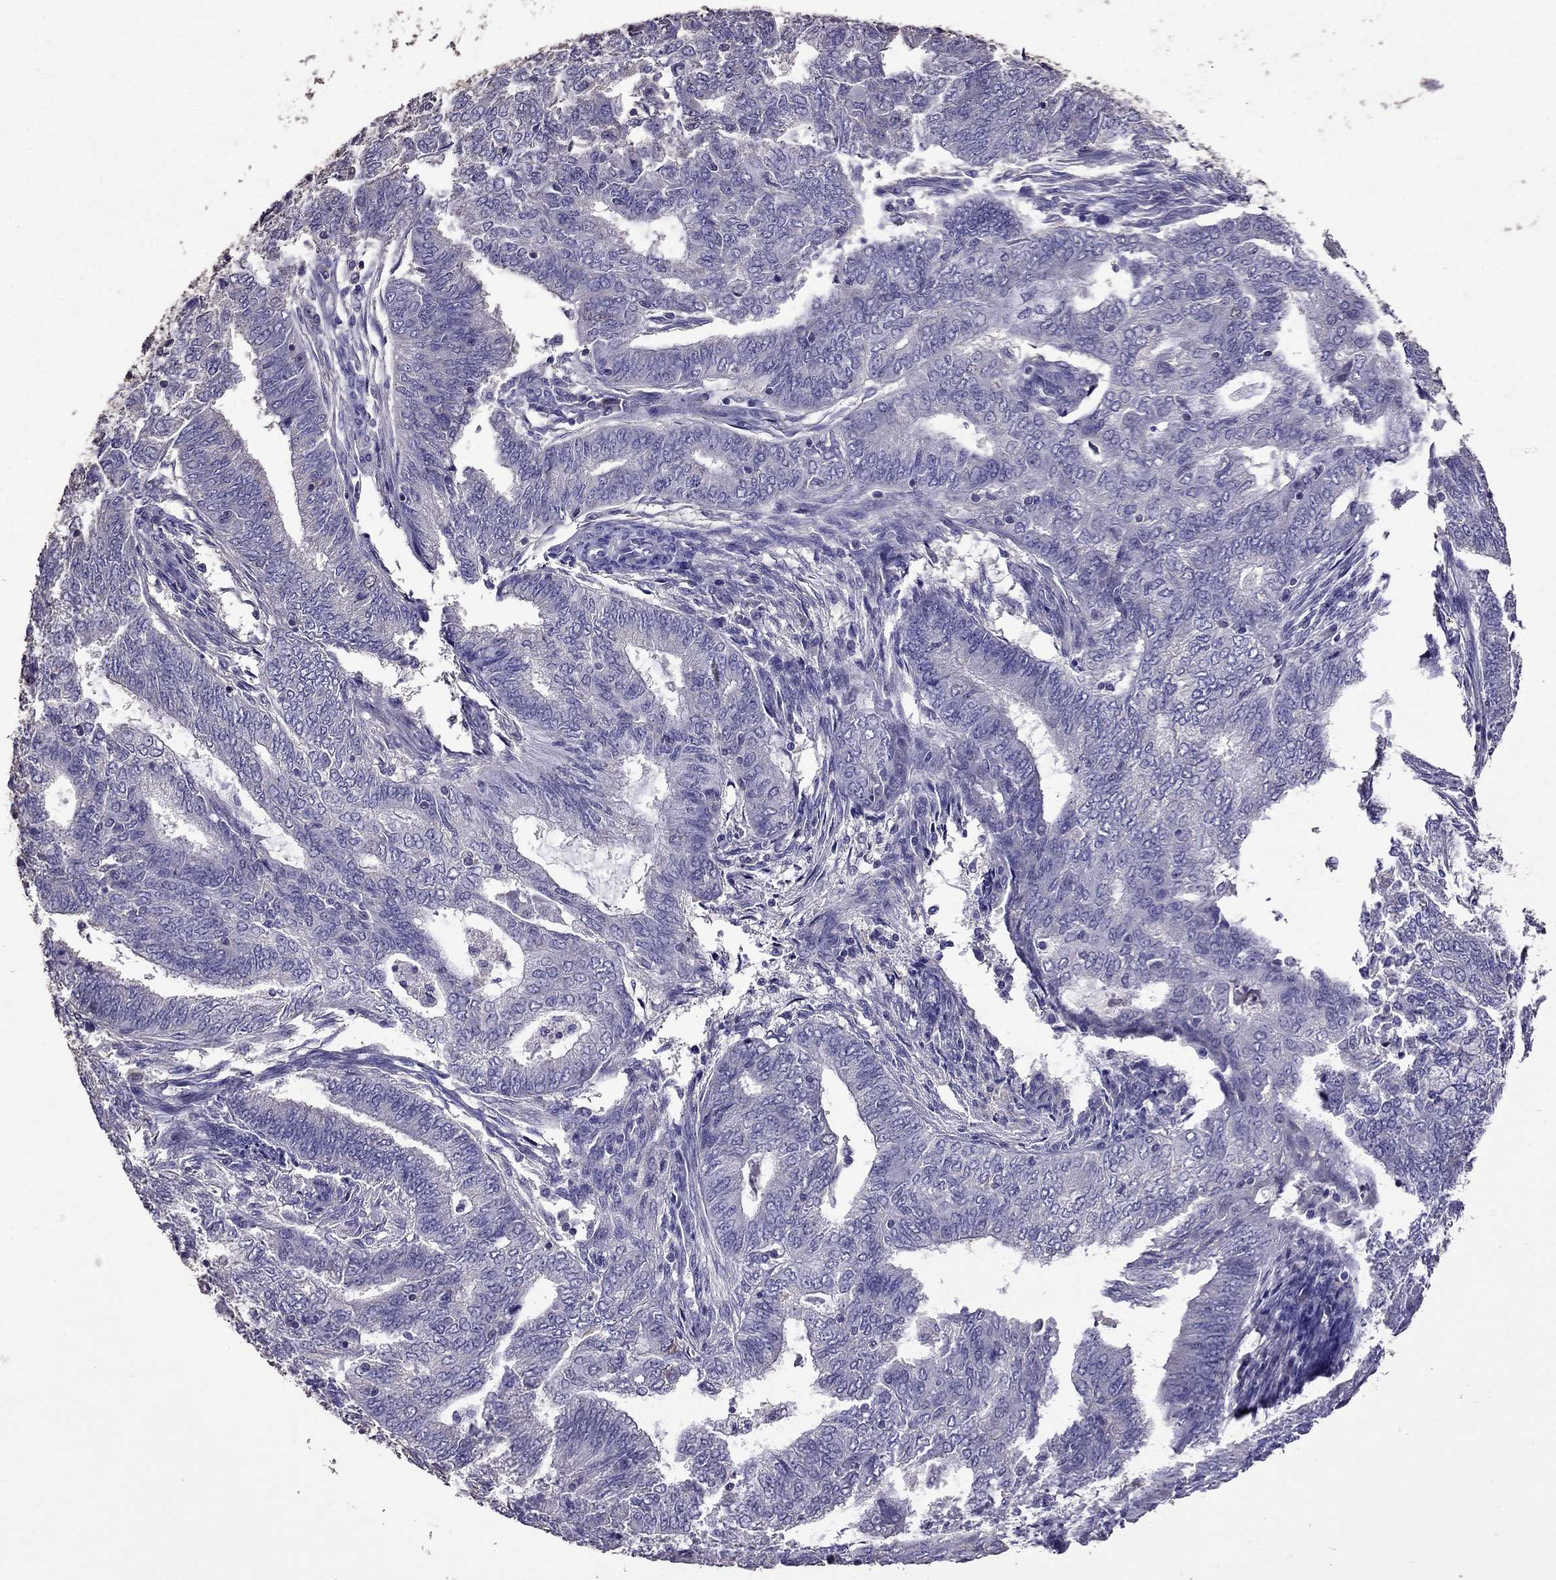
{"staining": {"intensity": "negative", "quantity": "none", "location": "none"}, "tissue": "endometrial cancer", "cell_type": "Tumor cells", "image_type": "cancer", "snomed": [{"axis": "morphology", "description": "Adenocarcinoma, NOS"}, {"axis": "topography", "description": "Endometrium"}], "caption": "Protein analysis of adenocarcinoma (endometrial) exhibits no significant positivity in tumor cells. (Brightfield microscopy of DAB (3,3'-diaminobenzidine) immunohistochemistry (IHC) at high magnification).", "gene": "NKX3-1", "patient": {"sex": "female", "age": 62}}